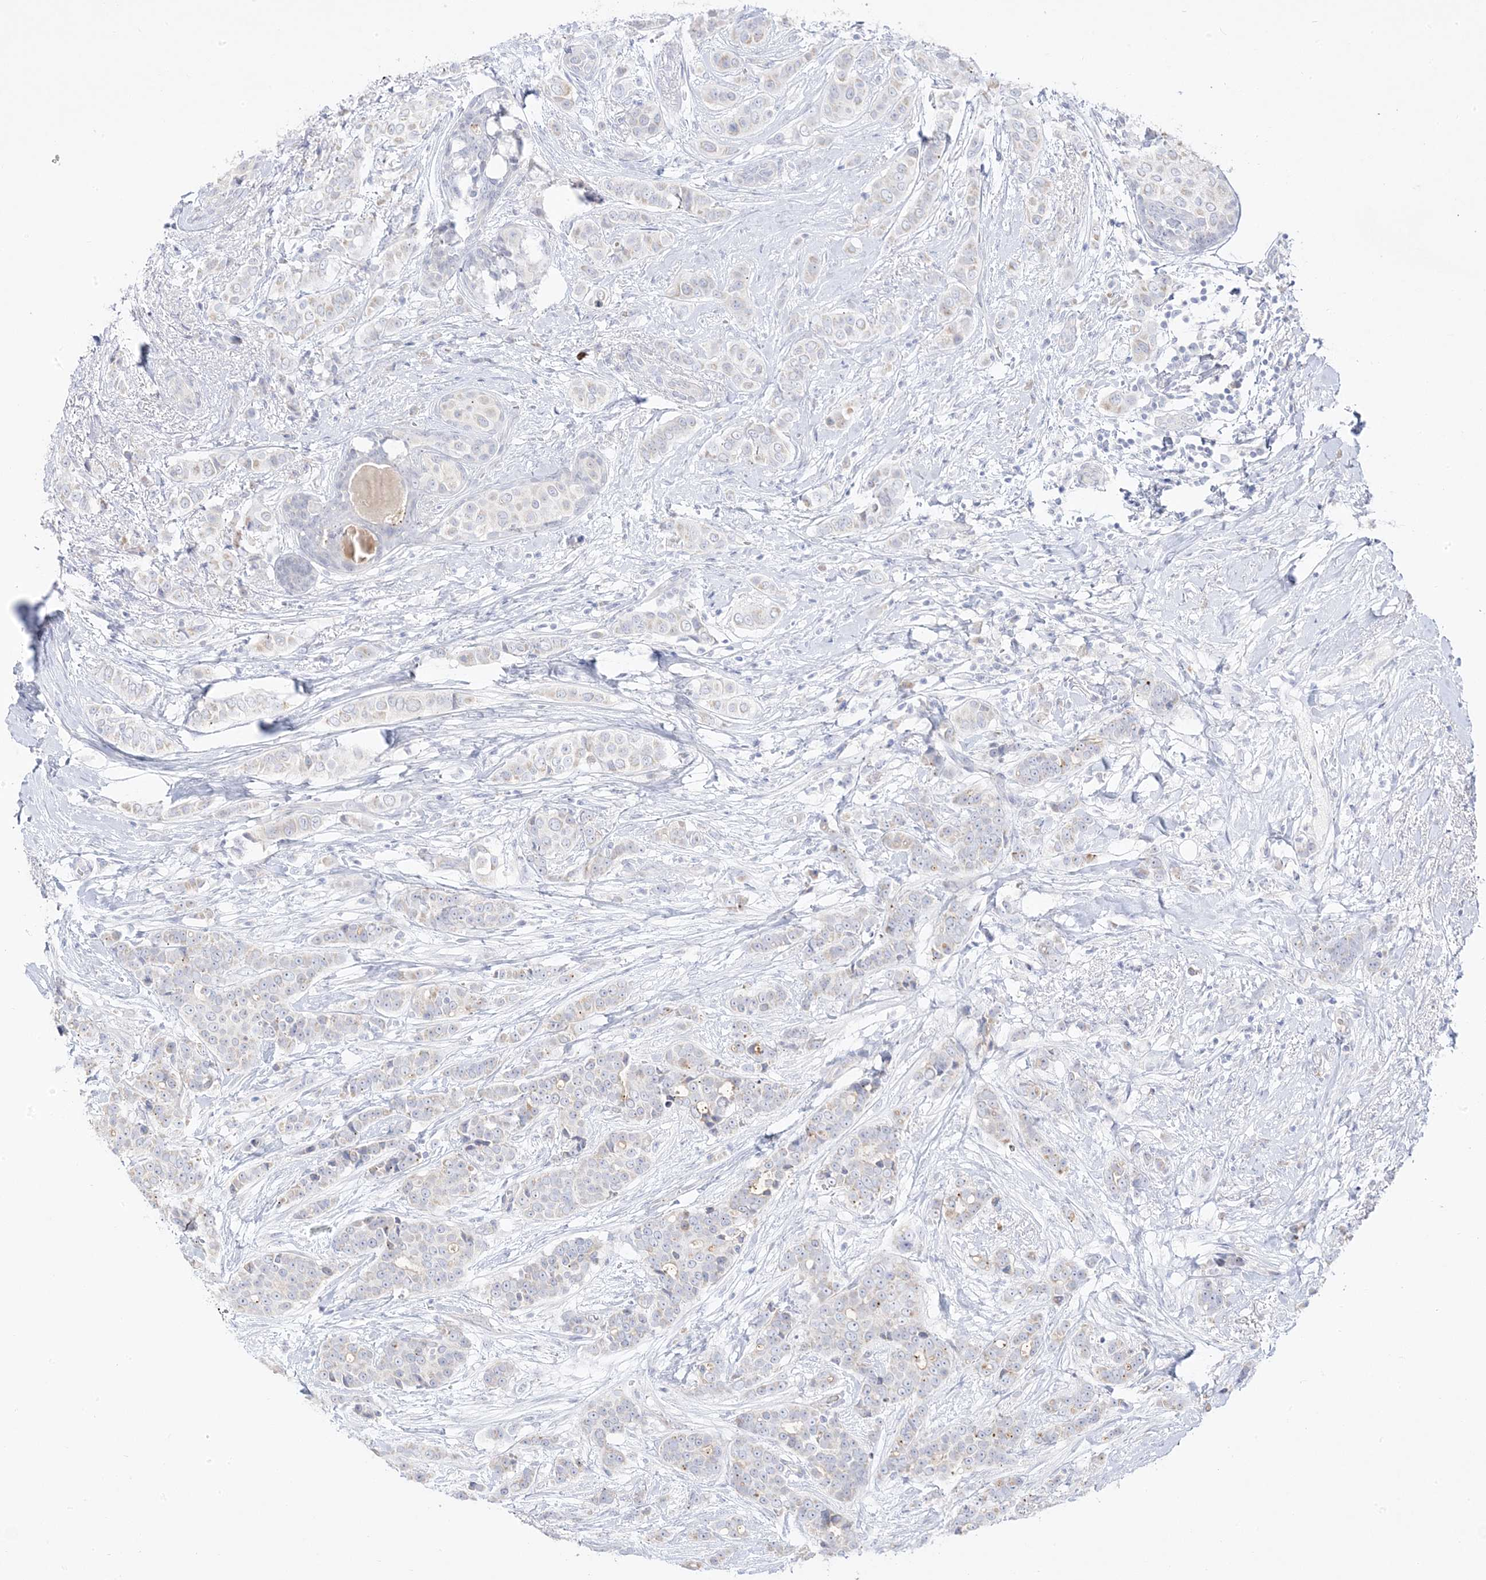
{"staining": {"intensity": "negative", "quantity": "none", "location": "none"}, "tissue": "breast cancer", "cell_type": "Tumor cells", "image_type": "cancer", "snomed": [{"axis": "morphology", "description": "Lobular carcinoma"}, {"axis": "topography", "description": "Breast"}], "caption": "IHC photomicrograph of lobular carcinoma (breast) stained for a protein (brown), which displays no staining in tumor cells.", "gene": "TRANK1", "patient": {"sex": "female", "age": 51}}